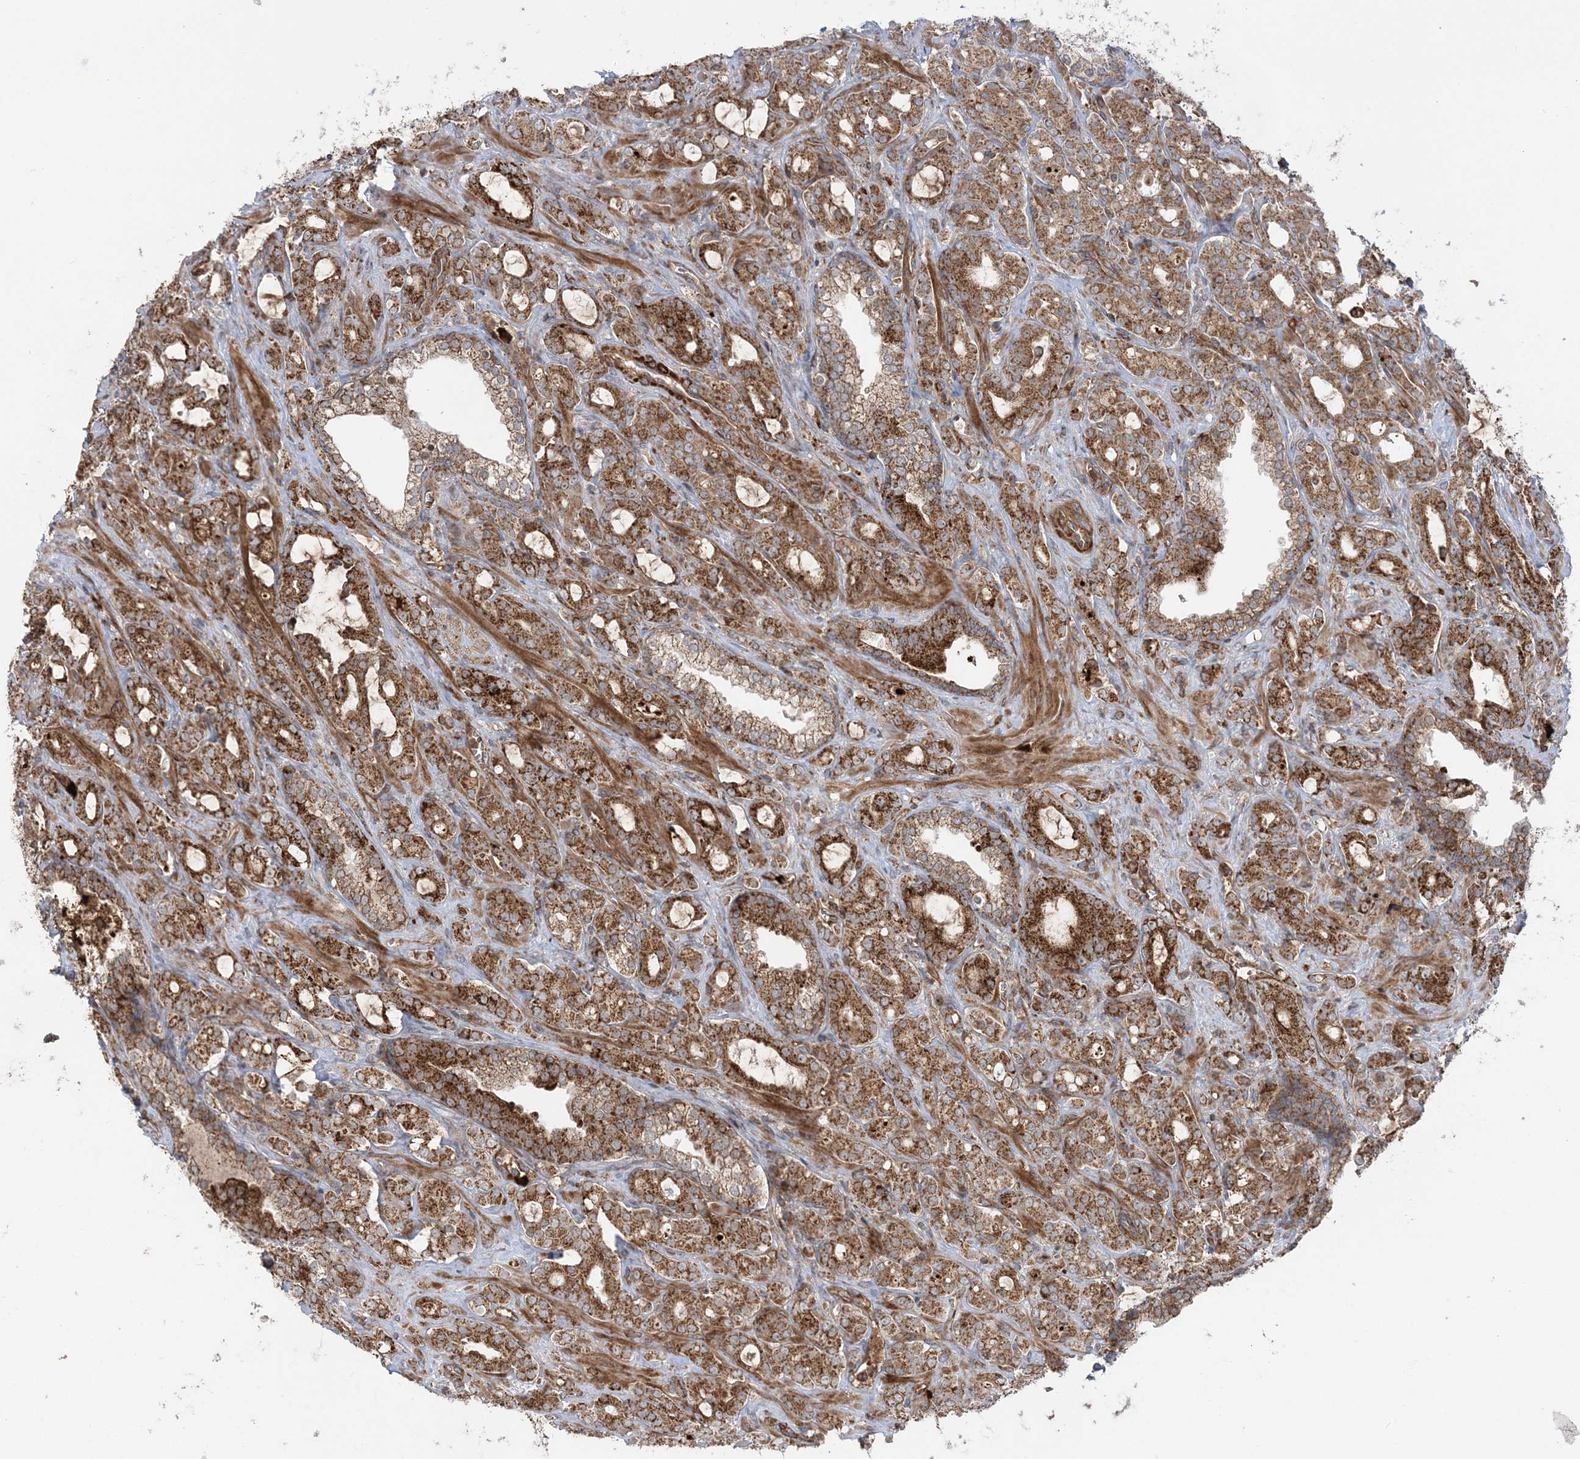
{"staining": {"intensity": "moderate", "quantity": ">75%", "location": "cytoplasmic/membranous"}, "tissue": "prostate cancer", "cell_type": "Tumor cells", "image_type": "cancer", "snomed": [{"axis": "morphology", "description": "Adenocarcinoma, High grade"}, {"axis": "topography", "description": "Prostate"}], "caption": "Immunohistochemical staining of human prostate adenocarcinoma (high-grade) displays medium levels of moderate cytoplasmic/membranous protein staining in about >75% of tumor cells.", "gene": "LRPPRC", "patient": {"sex": "male", "age": 72}}